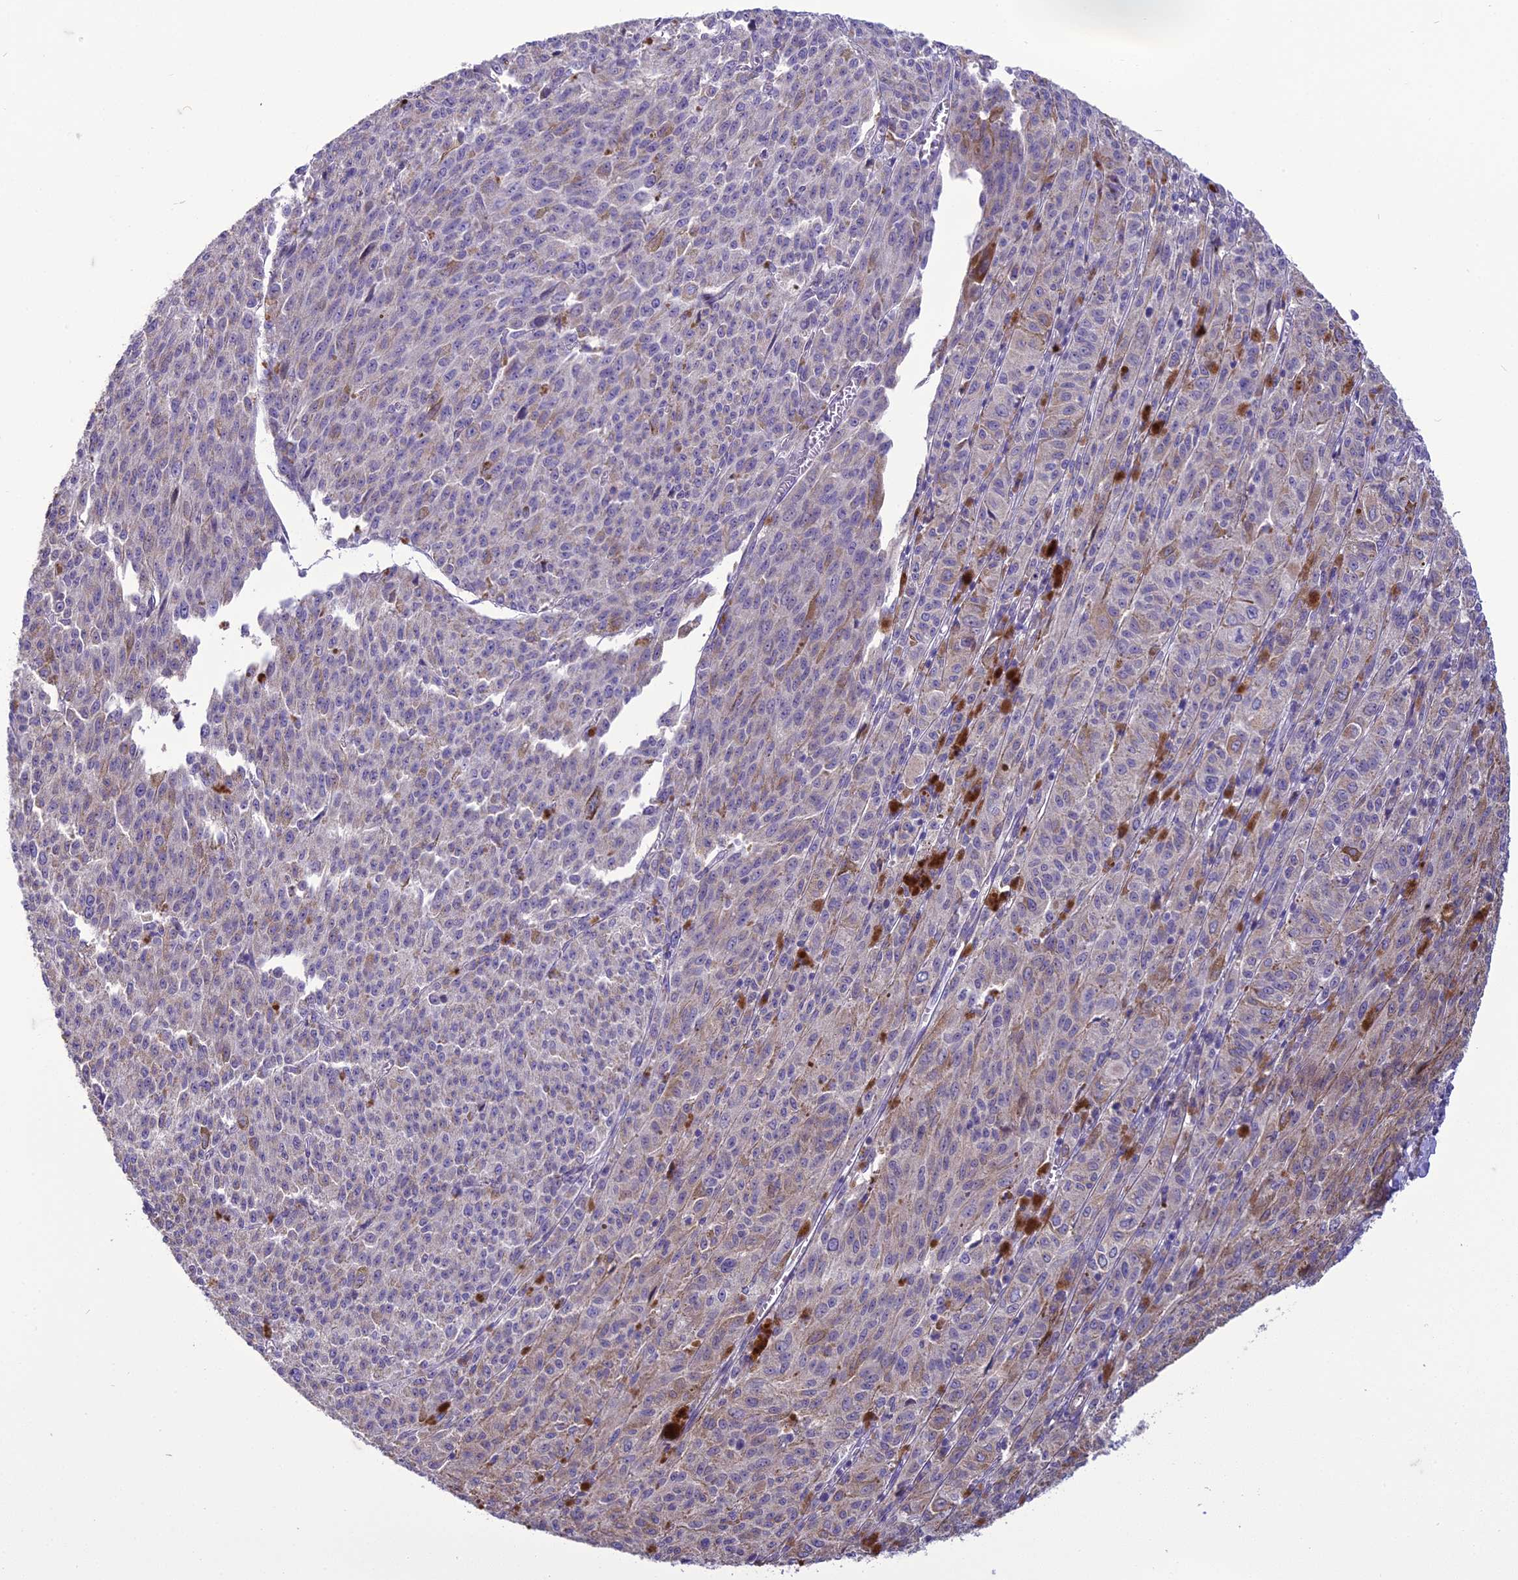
{"staining": {"intensity": "negative", "quantity": "none", "location": "none"}, "tissue": "melanoma", "cell_type": "Tumor cells", "image_type": "cancer", "snomed": [{"axis": "morphology", "description": "Malignant melanoma, NOS"}, {"axis": "topography", "description": "Skin"}], "caption": "IHC of human melanoma demonstrates no positivity in tumor cells.", "gene": "DUS2", "patient": {"sex": "female", "age": 52}}